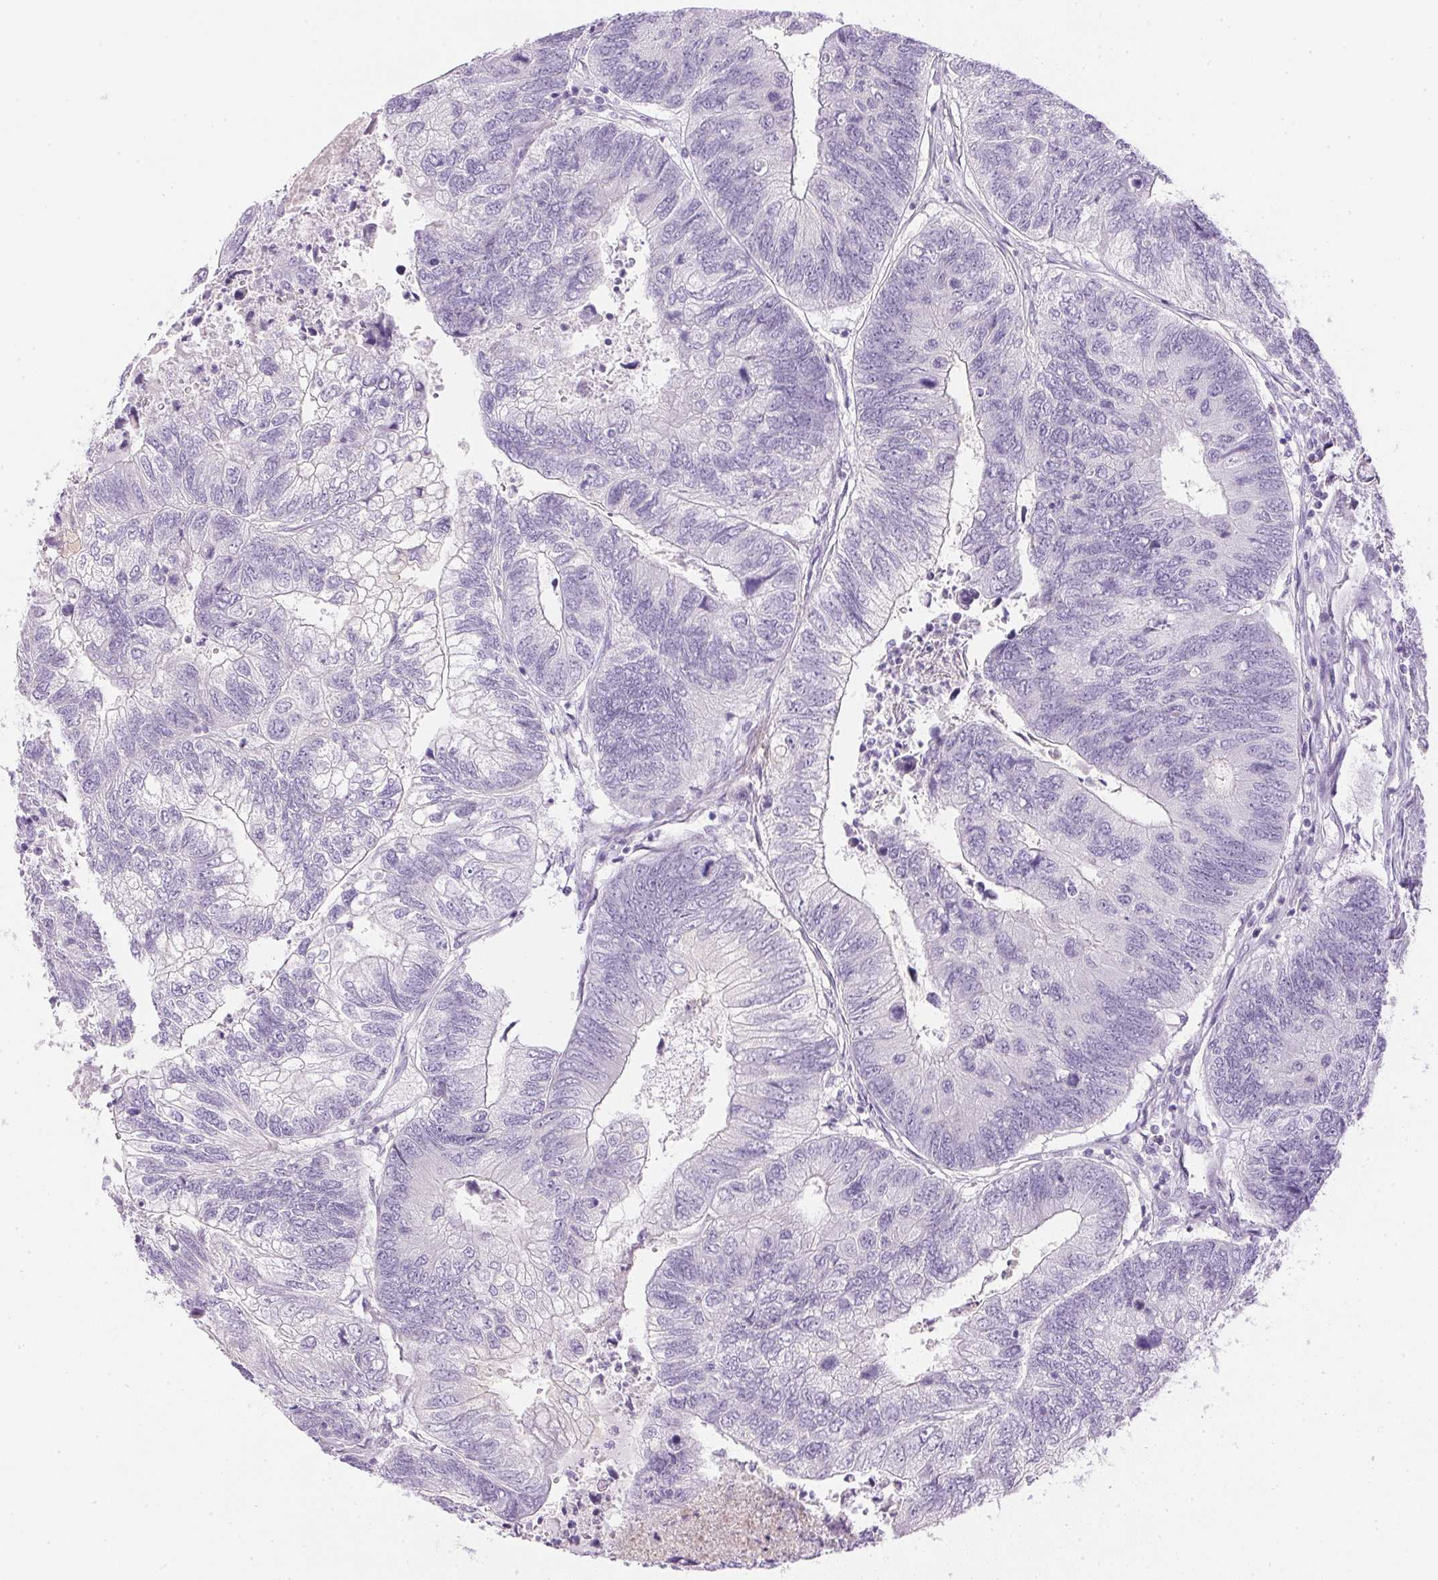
{"staining": {"intensity": "negative", "quantity": "none", "location": "none"}, "tissue": "colorectal cancer", "cell_type": "Tumor cells", "image_type": "cancer", "snomed": [{"axis": "morphology", "description": "Adenocarcinoma, NOS"}, {"axis": "topography", "description": "Colon"}], "caption": "The histopathology image exhibits no staining of tumor cells in colorectal adenocarcinoma. (DAB (3,3'-diaminobenzidine) immunohistochemistry (IHC) visualized using brightfield microscopy, high magnification).", "gene": "CTRL", "patient": {"sex": "female", "age": 67}}